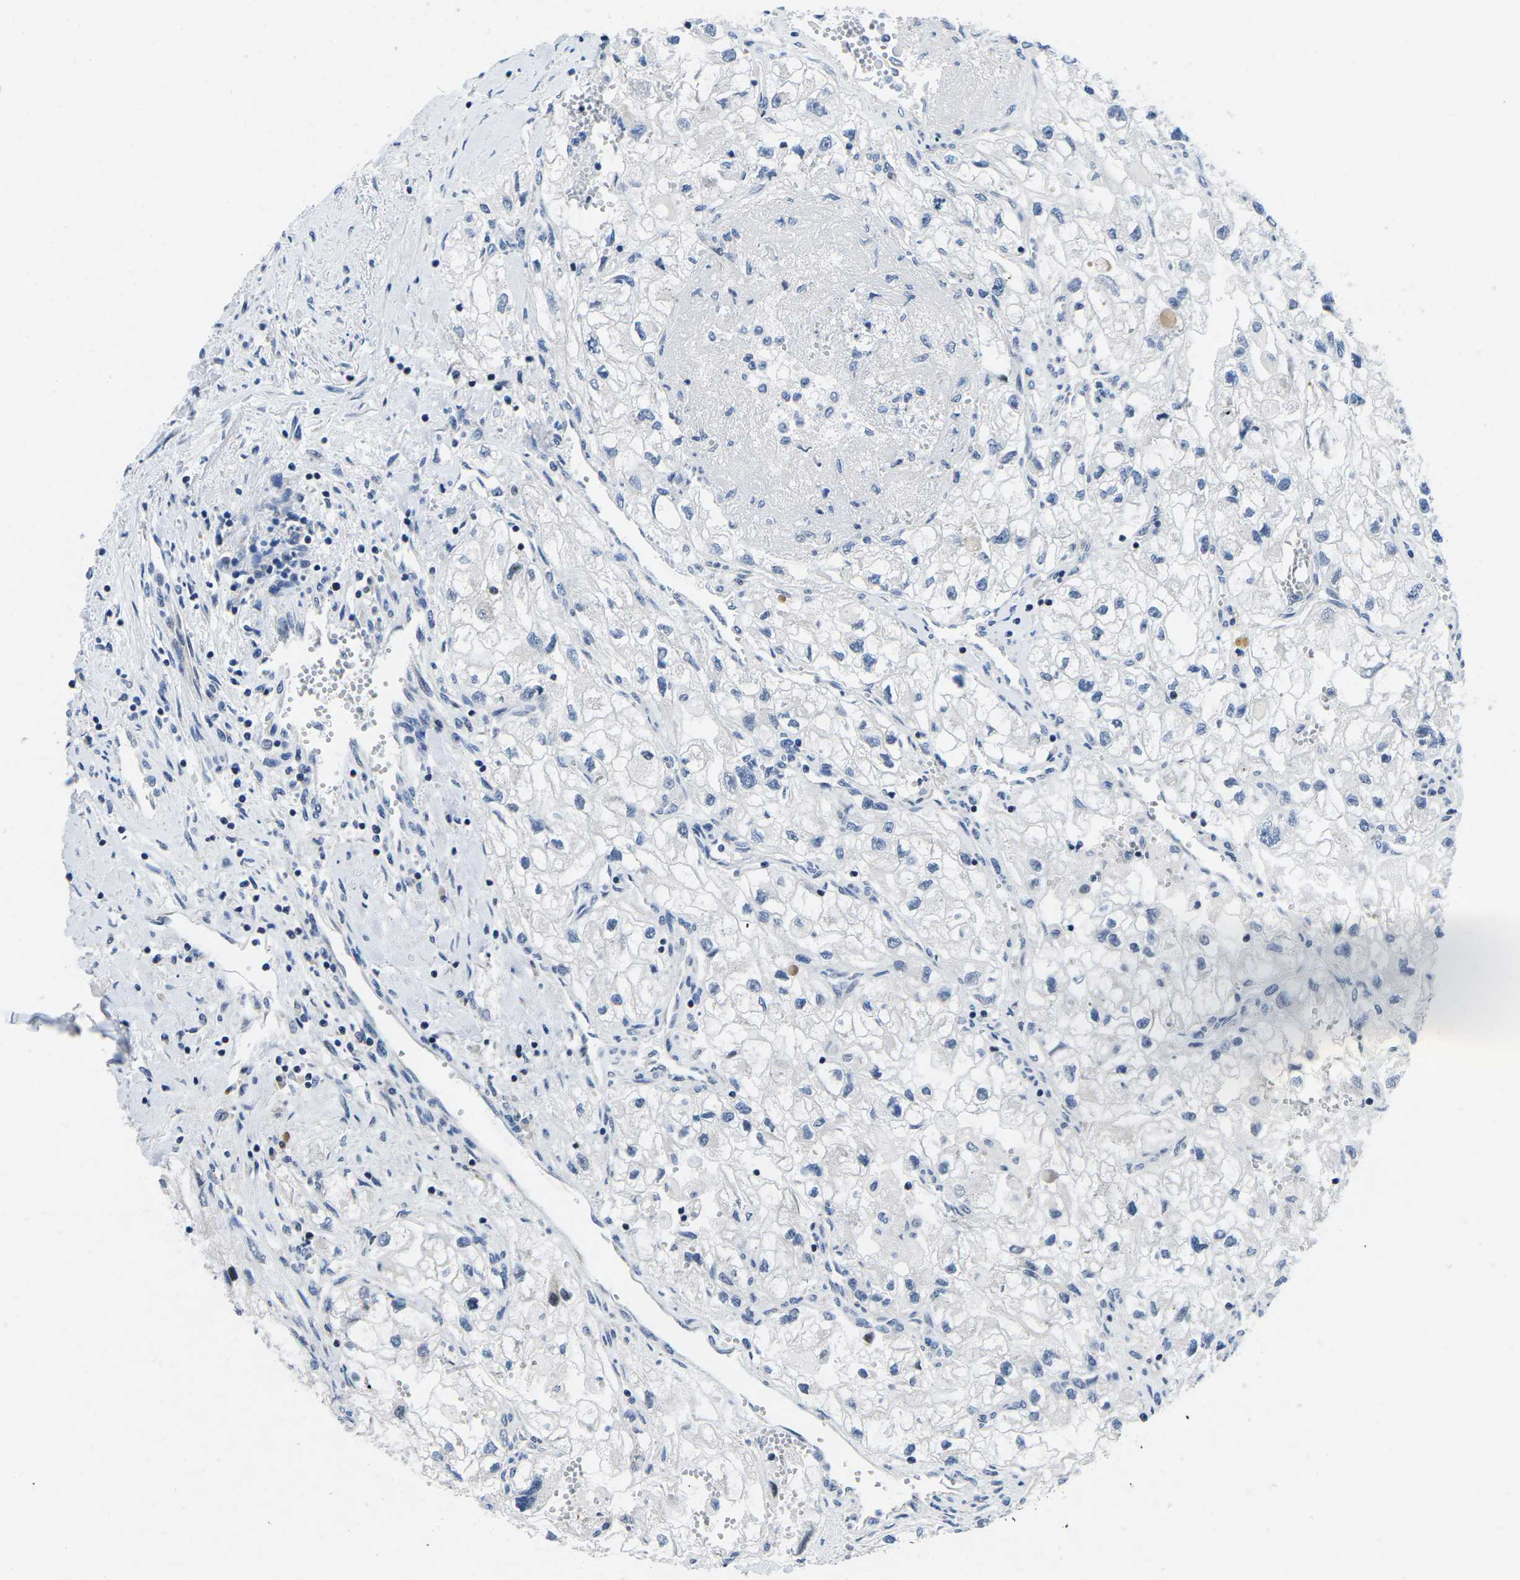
{"staining": {"intensity": "negative", "quantity": "none", "location": "none"}, "tissue": "renal cancer", "cell_type": "Tumor cells", "image_type": "cancer", "snomed": [{"axis": "morphology", "description": "Adenocarcinoma, NOS"}, {"axis": "topography", "description": "Kidney"}], "caption": "This is an immunohistochemistry image of human renal cancer. There is no staining in tumor cells.", "gene": "CDC73", "patient": {"sex": "female", "age": 70}}